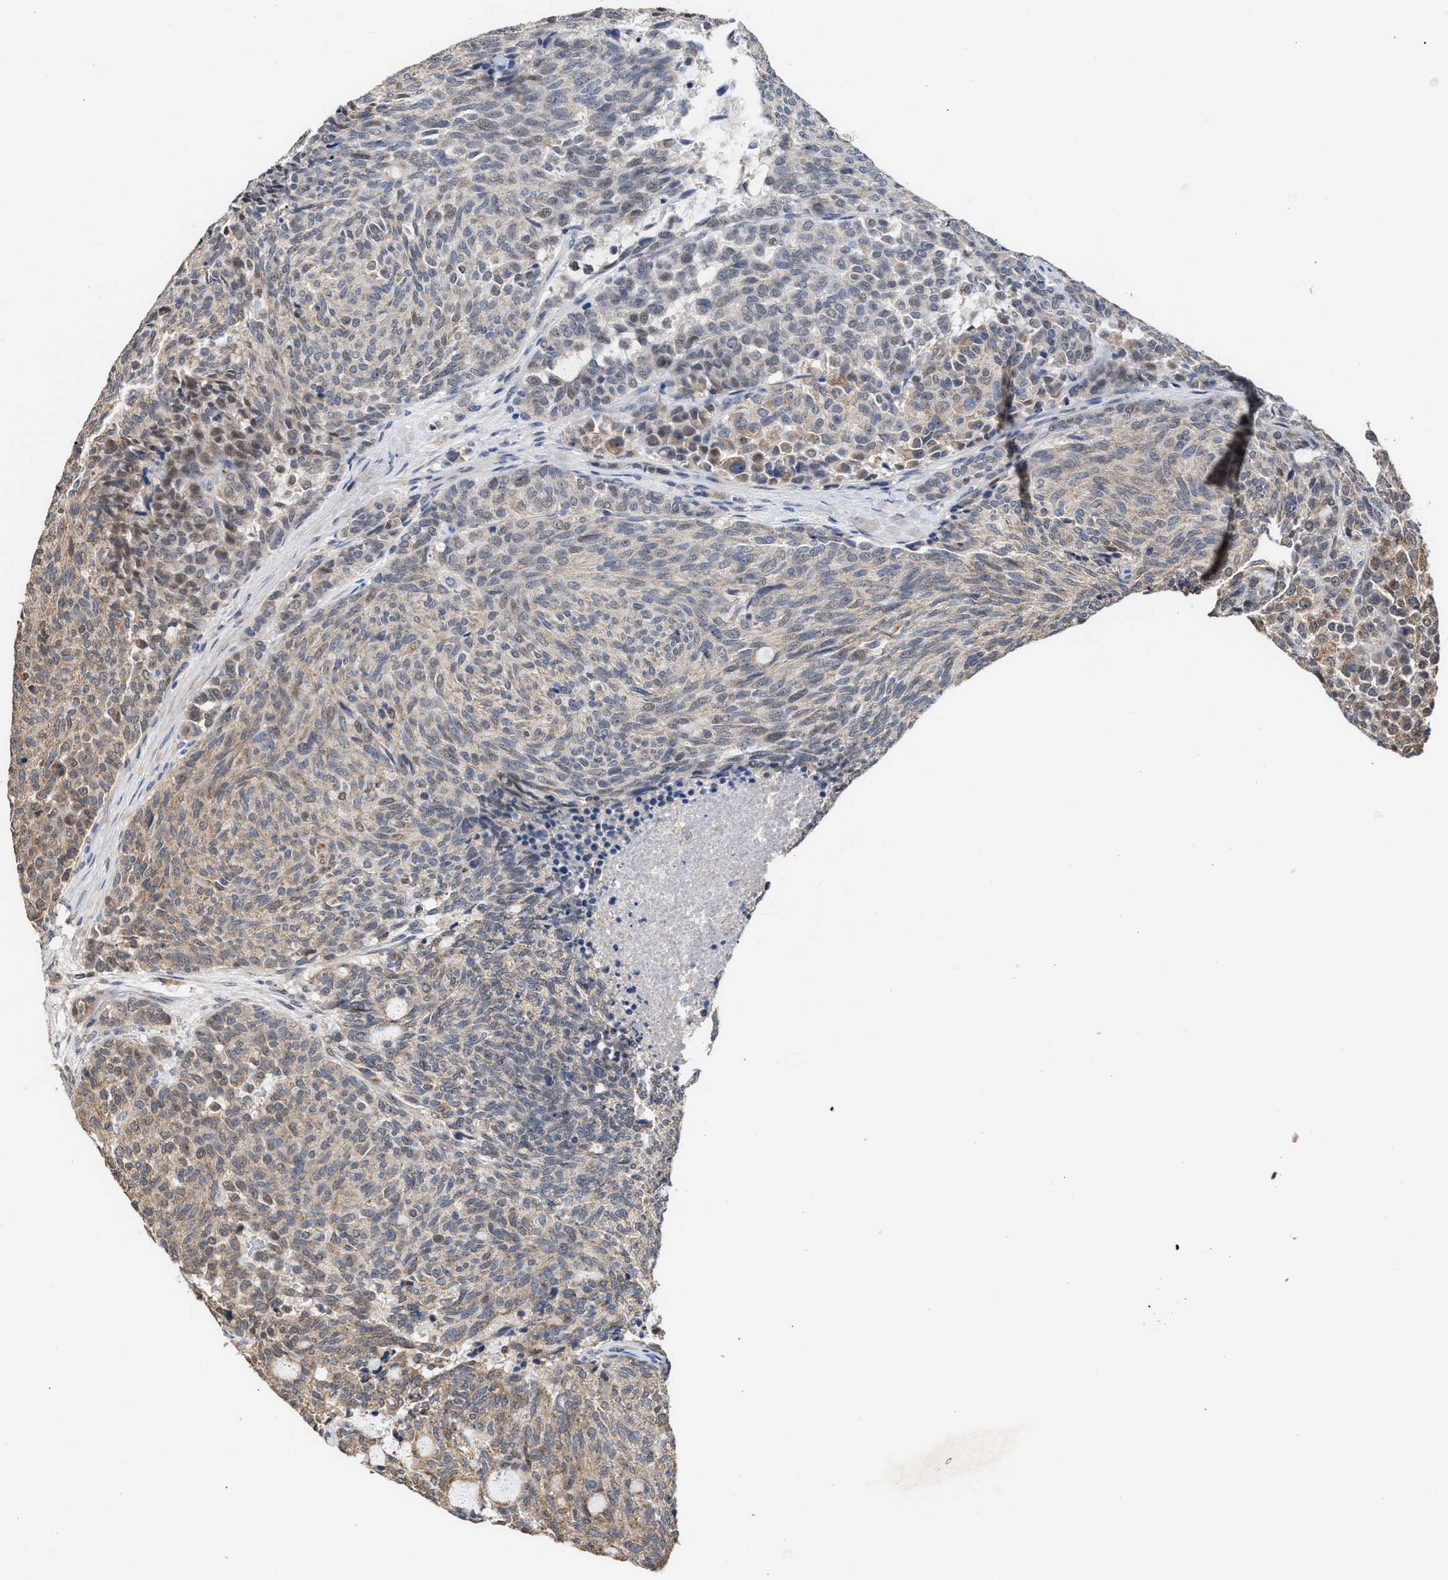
{"staining": {"intensity": "weak", "quantity": "<25%", "location": "cytoplasmic/membranous,nuclear"}, "tissue": "carcinoid", "cell_type": "Tumor cells", "image_type": "cancer", "snomed": [{"axis": "morphology", "description": "Carcinoid, malignant, NOS"}, {"axis": "topography", "description": "Pancreas"}], "caption": "Carcinoid was stained to show a protein in brown. There is no significant positivity in tumor cells.", "gene": "EXOSC2", "patient": {"sex": "female", "age": 54}}